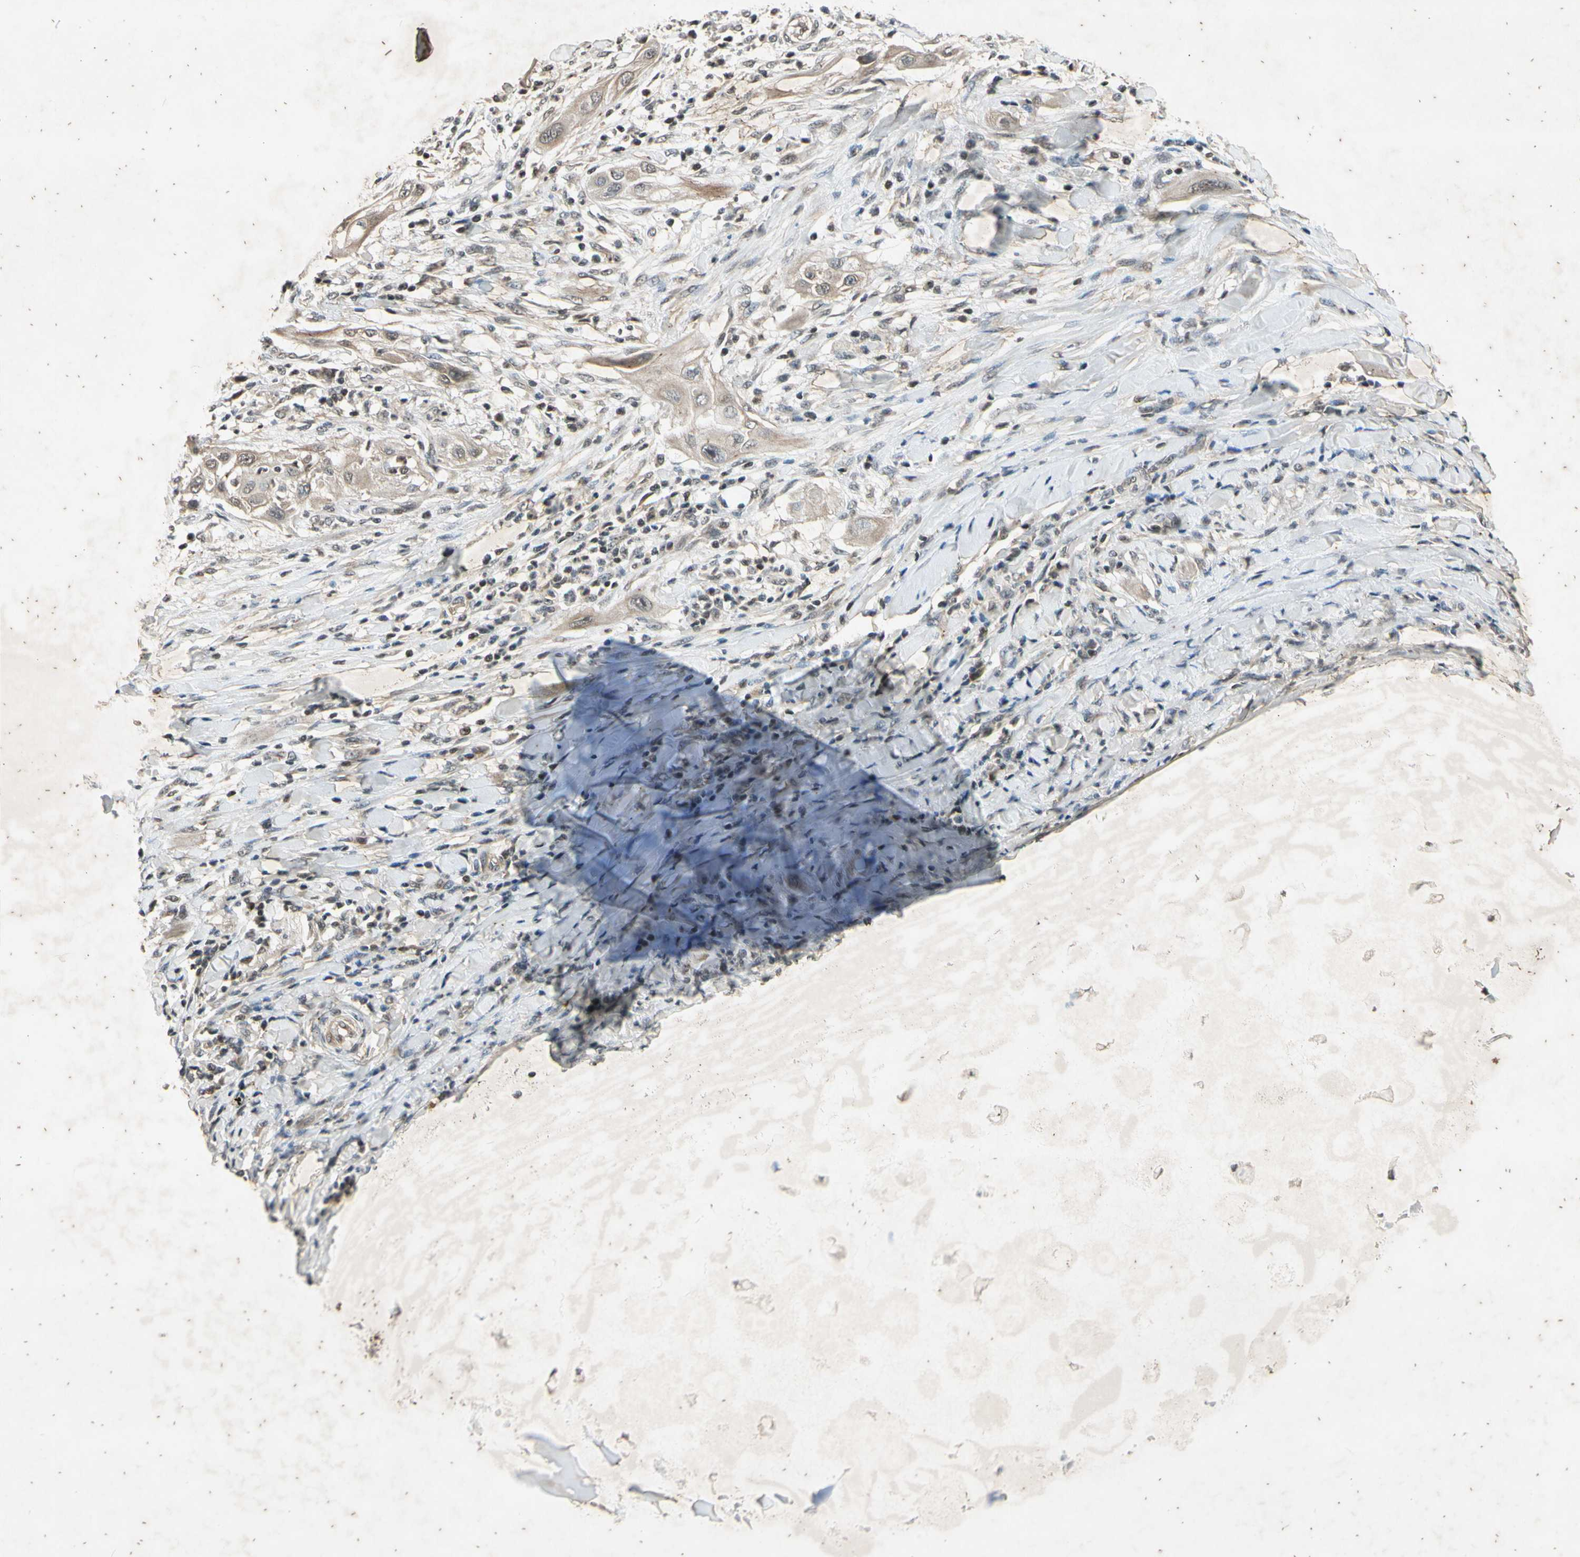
{"staining": {"intensity": "weak", "quantity": "25%-75%", "location": "cytoplasmic/membranous"}, "tissue": "lung cancer", "cell_type": "Tumor cells", "image_type": "cancer", "snomed": [{"axis": "morphology", "description": "Squamous cell carcinoma, NOS"}, {"axis": "topography", "description": "Lung"}], "caption": "A histopathology image showing weak cytoplasmic/membranous staining in approximately 25%-75% of tumor cells in lung cancer, as visualized by brown immunohistochemical staining.", "gene": "EFNB2", "patient": {"sex": "female", "age": 47}}